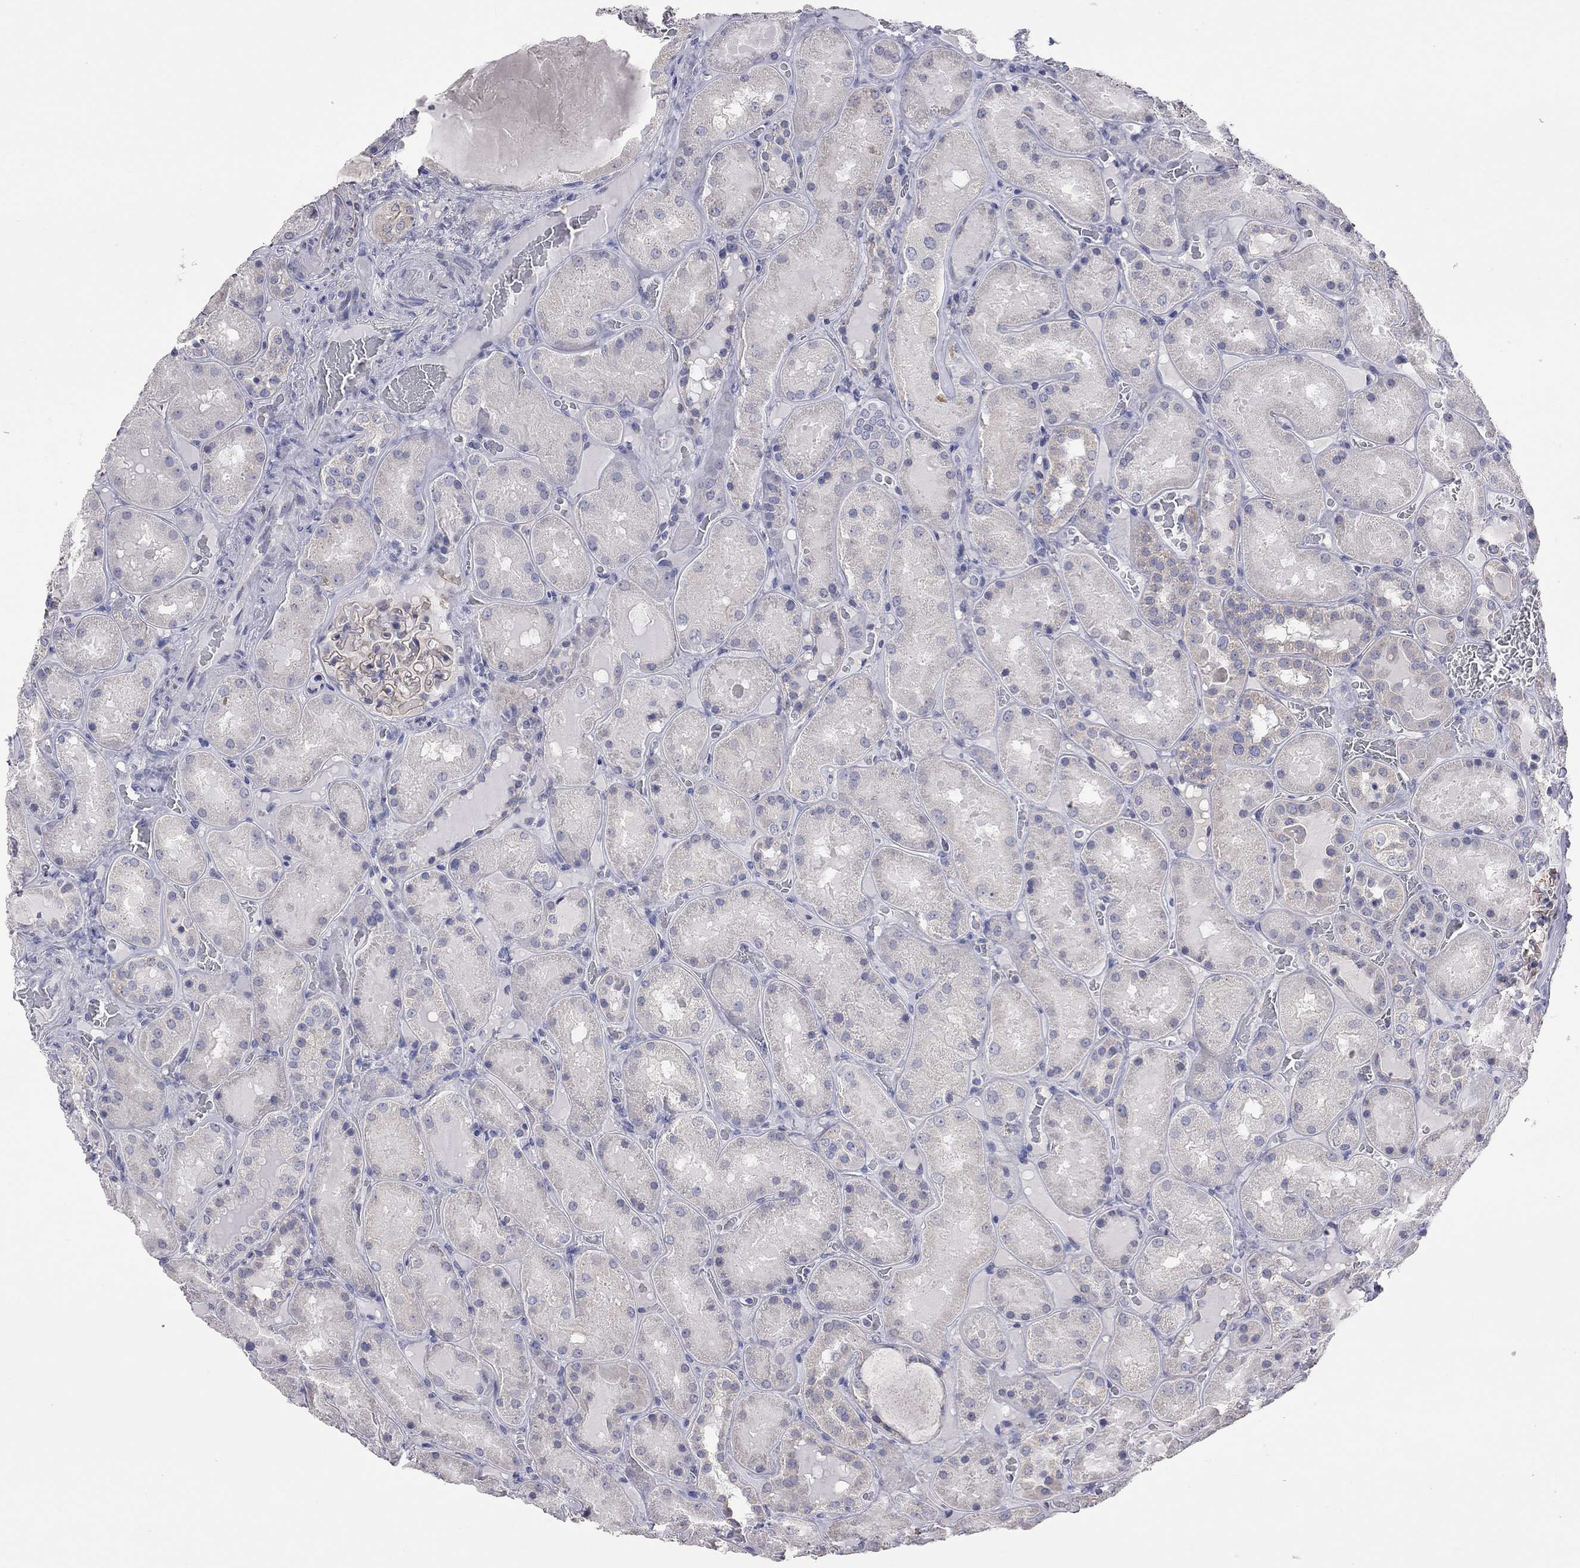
{"staining": {"intensity": "negative", "quantity": "none", "location": "none"}, "tissue": "kidney", "cell_type": "Cells in glomeruli", "image_type": "normal", "snomed": [{"axis": "morphology", "description": "Normal tissue, NOS"}, {"axis": "topography", "description": "Kidney"}], "caption": "Normal kidney was stained to show a protein in brown. There is no significant positivity in cells in glomeruli.", "gene": "OPRK1", "patient": {"sex": "male", "age": 73}}